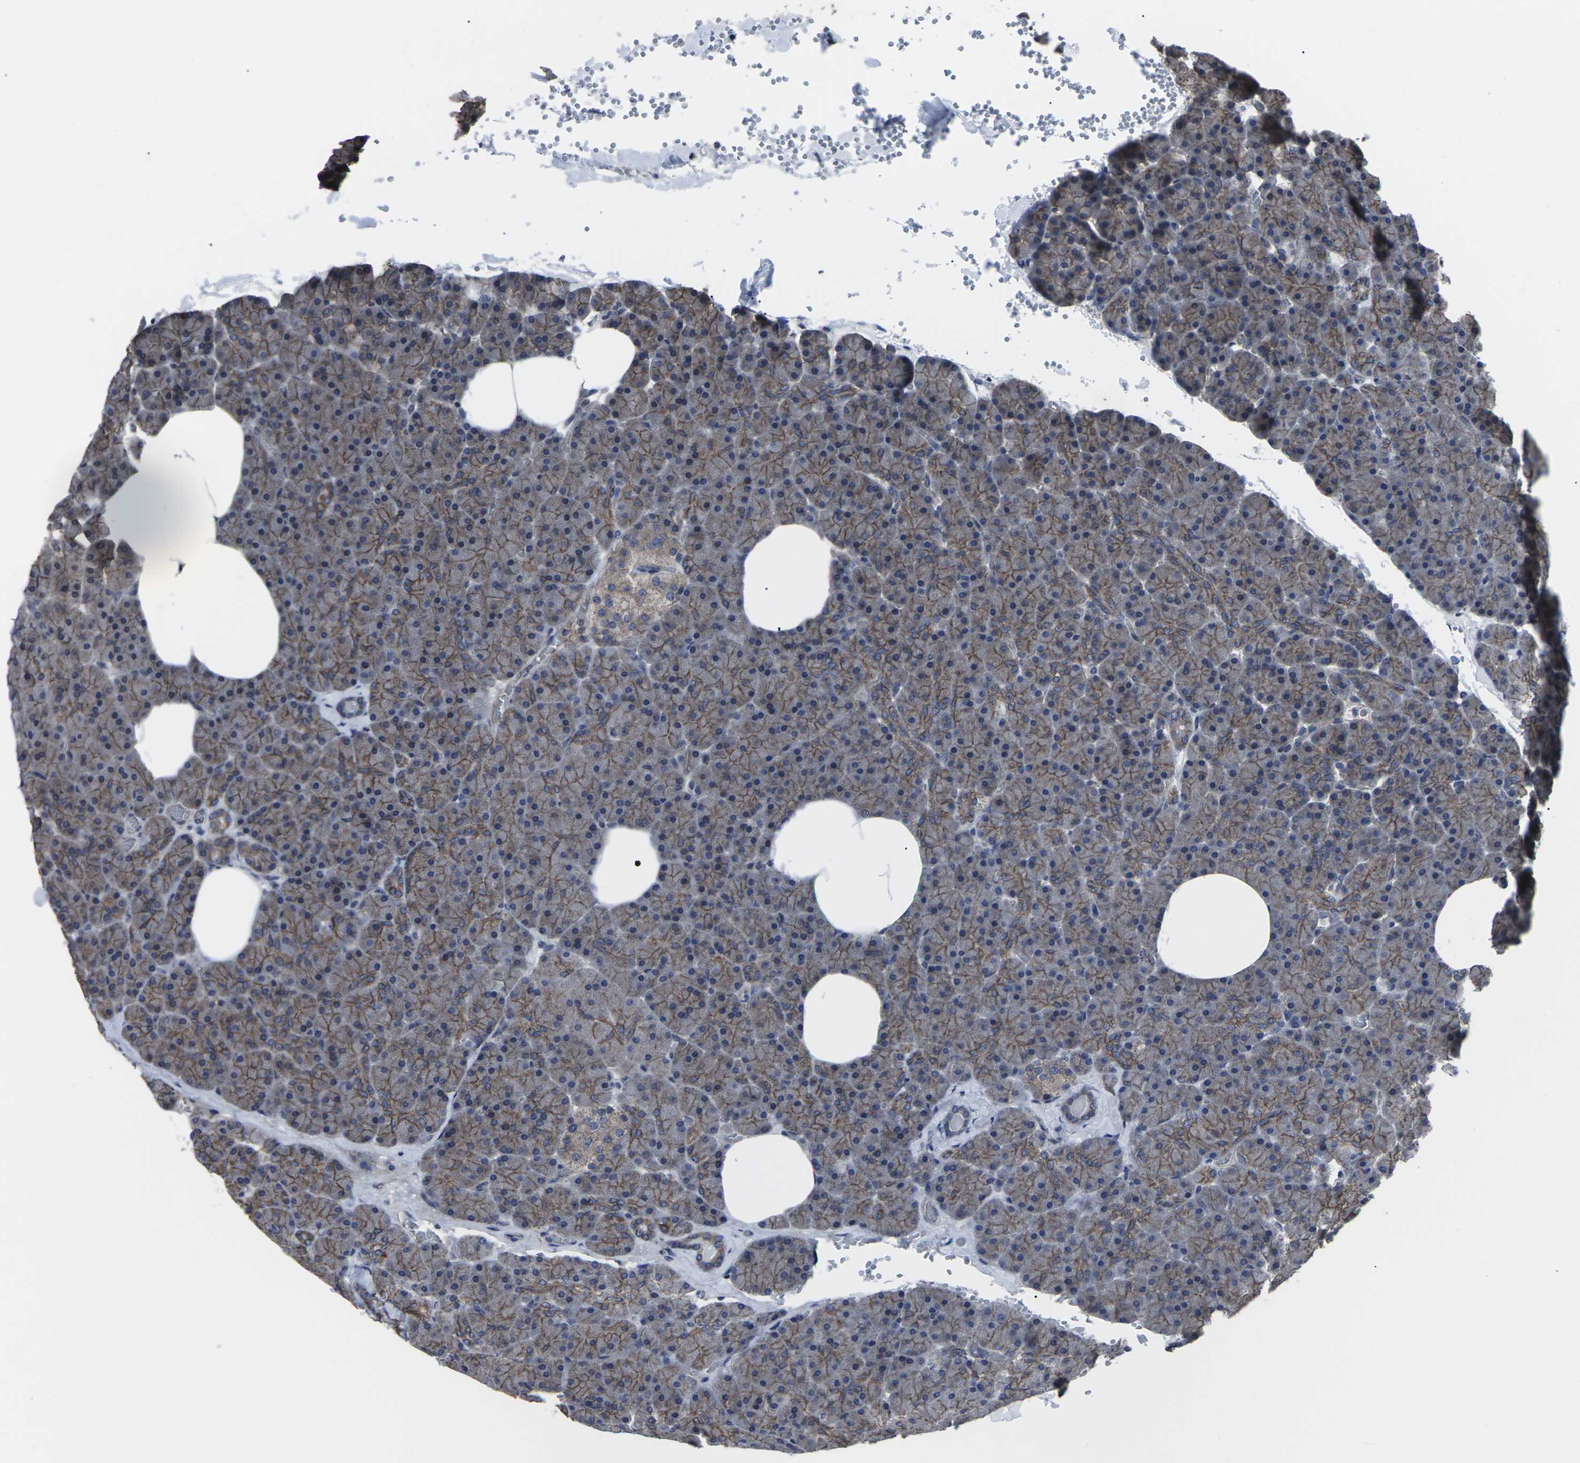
{"staining": {"intensity": "moderate", "quantity": ">75%", "location": "cytoplasmic/membranous"}, "tissue": "pancreas", "cell_type": "Exocrine glandular cells", "image_type": "normal", "snomed": [{"axis": "morphology", "description": "Normal tissue, NOS"}, {"axis": "topography", "description": "Pancreas"}], "caption": "Benign pancreas shows moderate cytoplasmic/membranous expression in approximately >75% of exocrine glandular cells, visualized by immunohistochemistry.", "gene": "MAPKAPK2", "patient": {"sex": "female", "age": 35}}